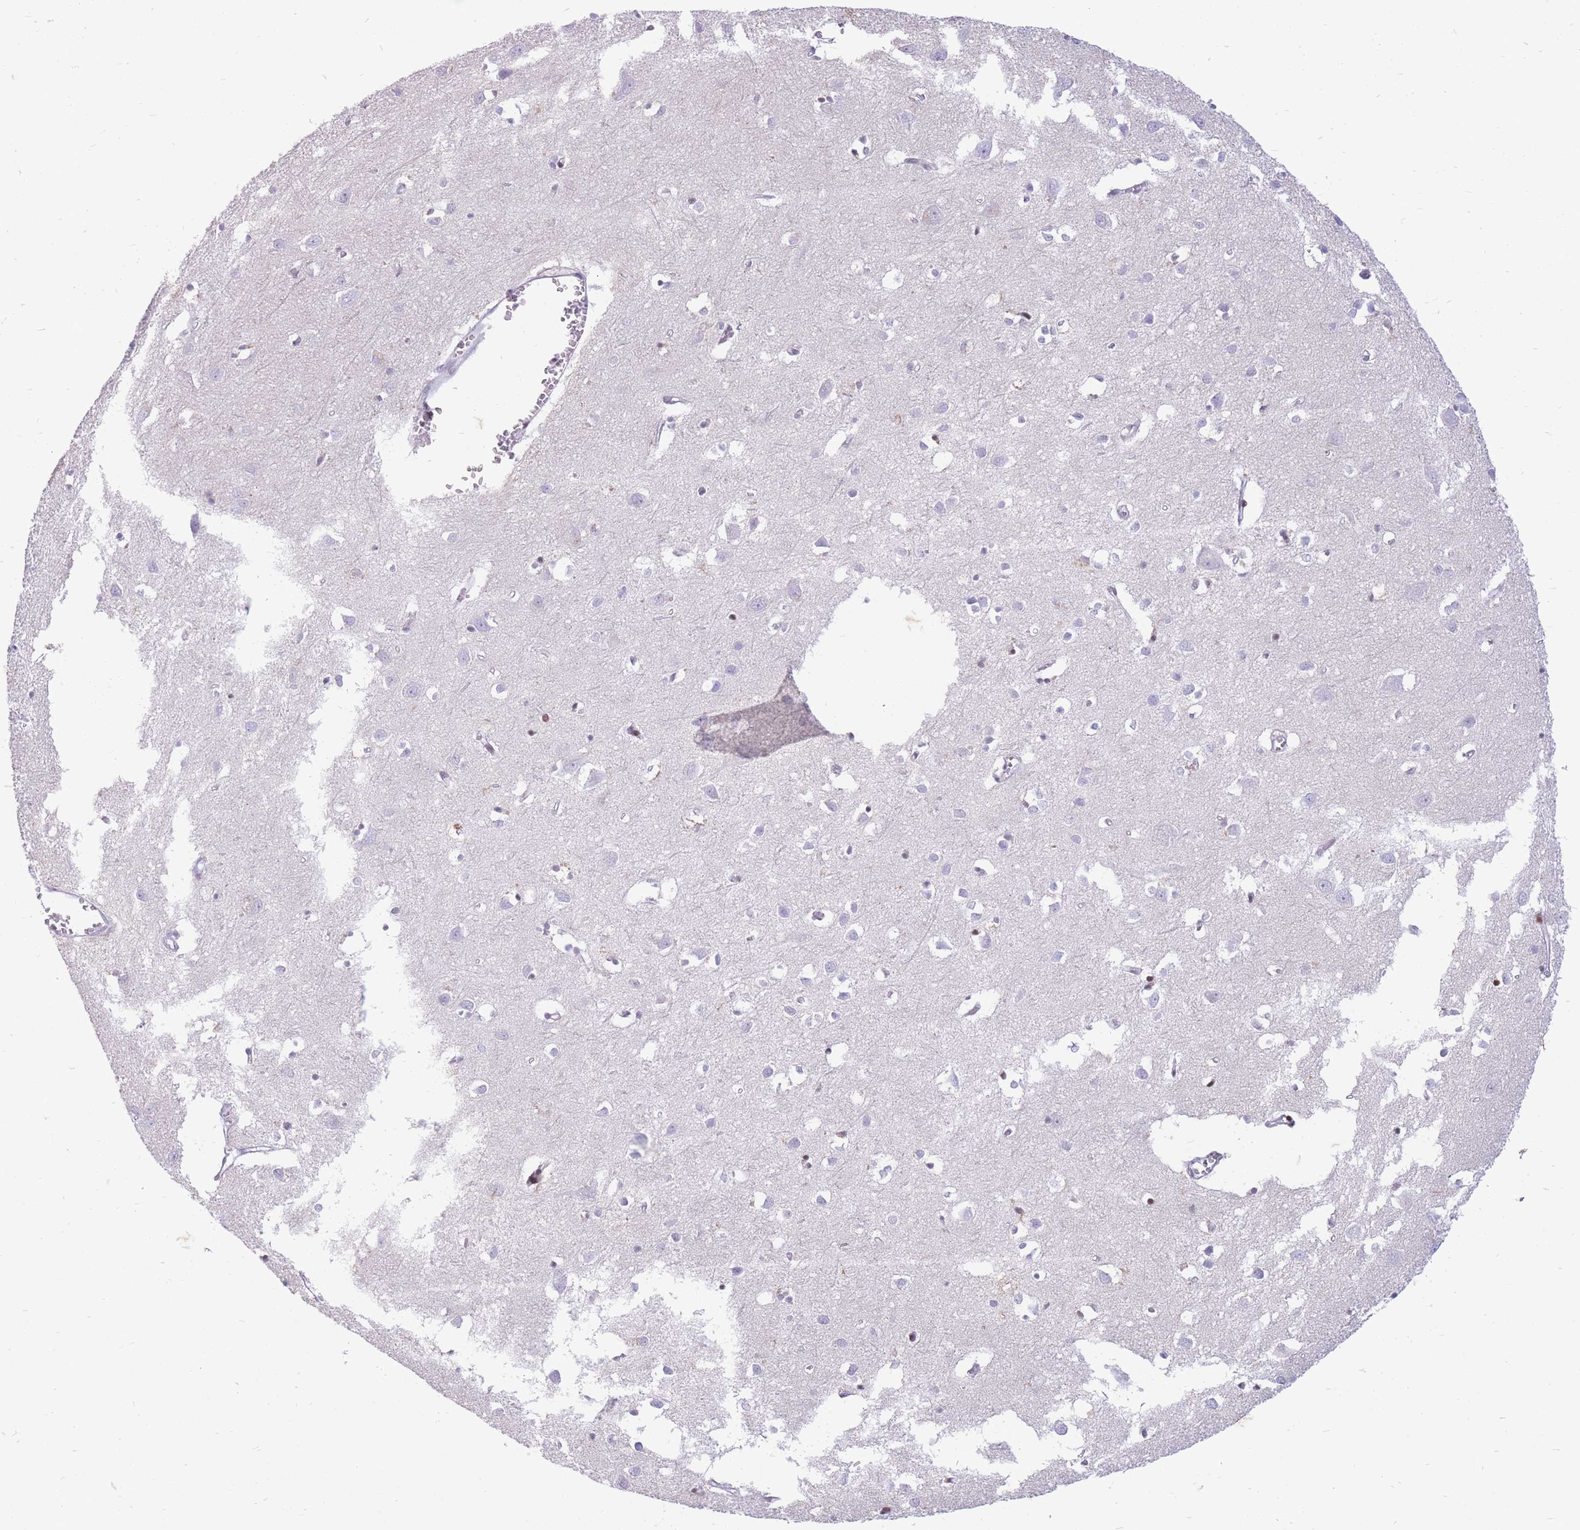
{"staining": {"intensity": "negative", "quantity": "none", "location": "none"}, "tissue": "cerebral cortex", "cell_type": "Endothelial cells", "image_type": "normal", "snomed": [{"axis": "morphology", "description": "Normal tissue, NOS"}, {"axis": "topography", "description": "Cerebral cortex"}], "caption": "Endothelial cells are negative for brown protein staining in benign cerebral cortex. (IHC, brightfield microscopy, high magnification).", "gene": "ZFP37", "patient": {"sex": "female", "age": 64}}